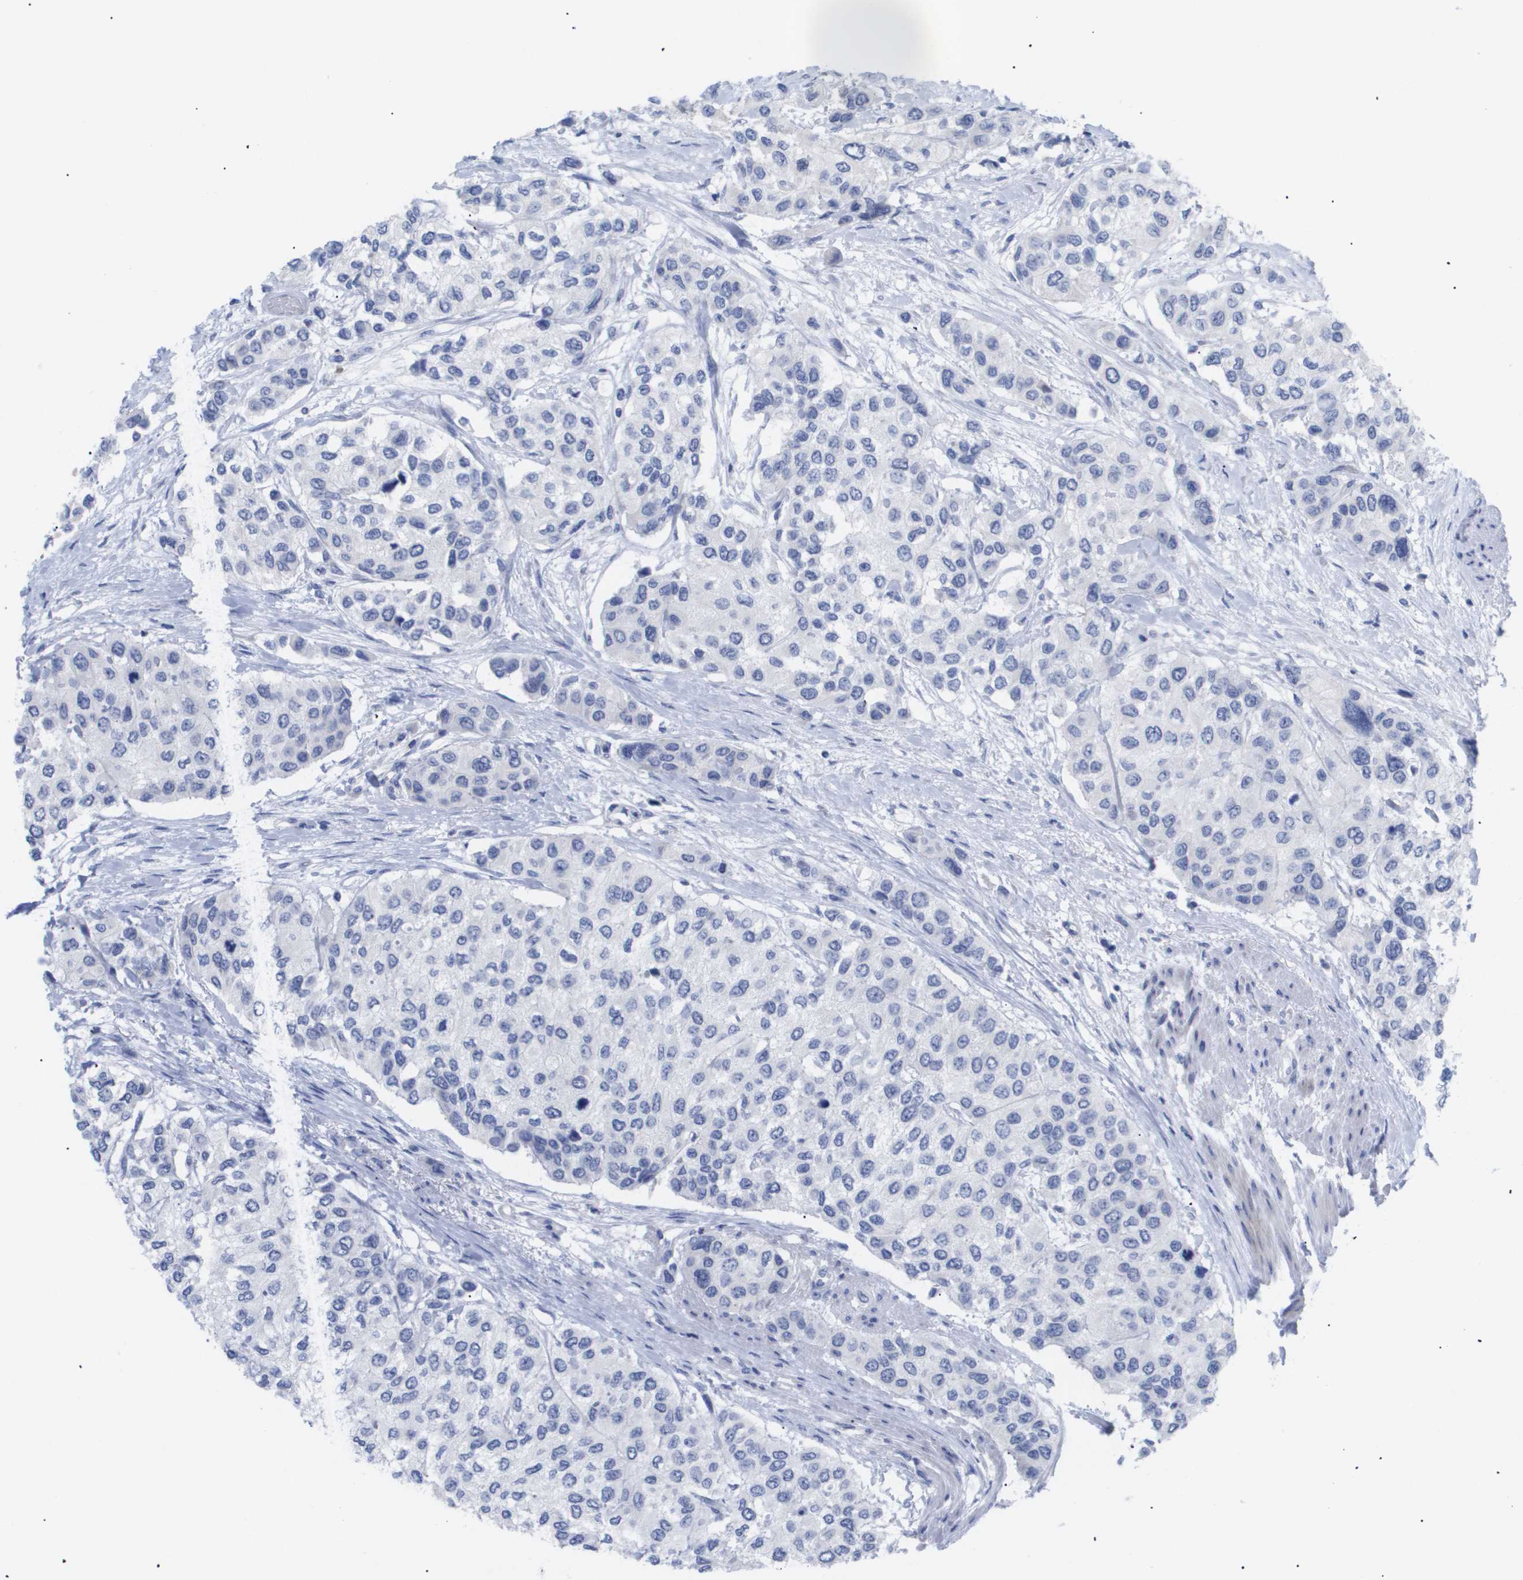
{"staining": {"intensity": "negative", "quantity": "none", "location": "none"}, "tissue": "urothelial cancer", "cell_type": "Tumor cells", "image_type": "cancer", "snomed": [{"axis": "morphology", "description": "Urothelial carcinoma, High grade"}, {"axis": "topography", "description": "Urinary bladder"}], "caption": "Tumor cells show no significant expression in urothelial cancer.", "gene": "CAV3", "patient": {"sex": "female", "age": 56}}